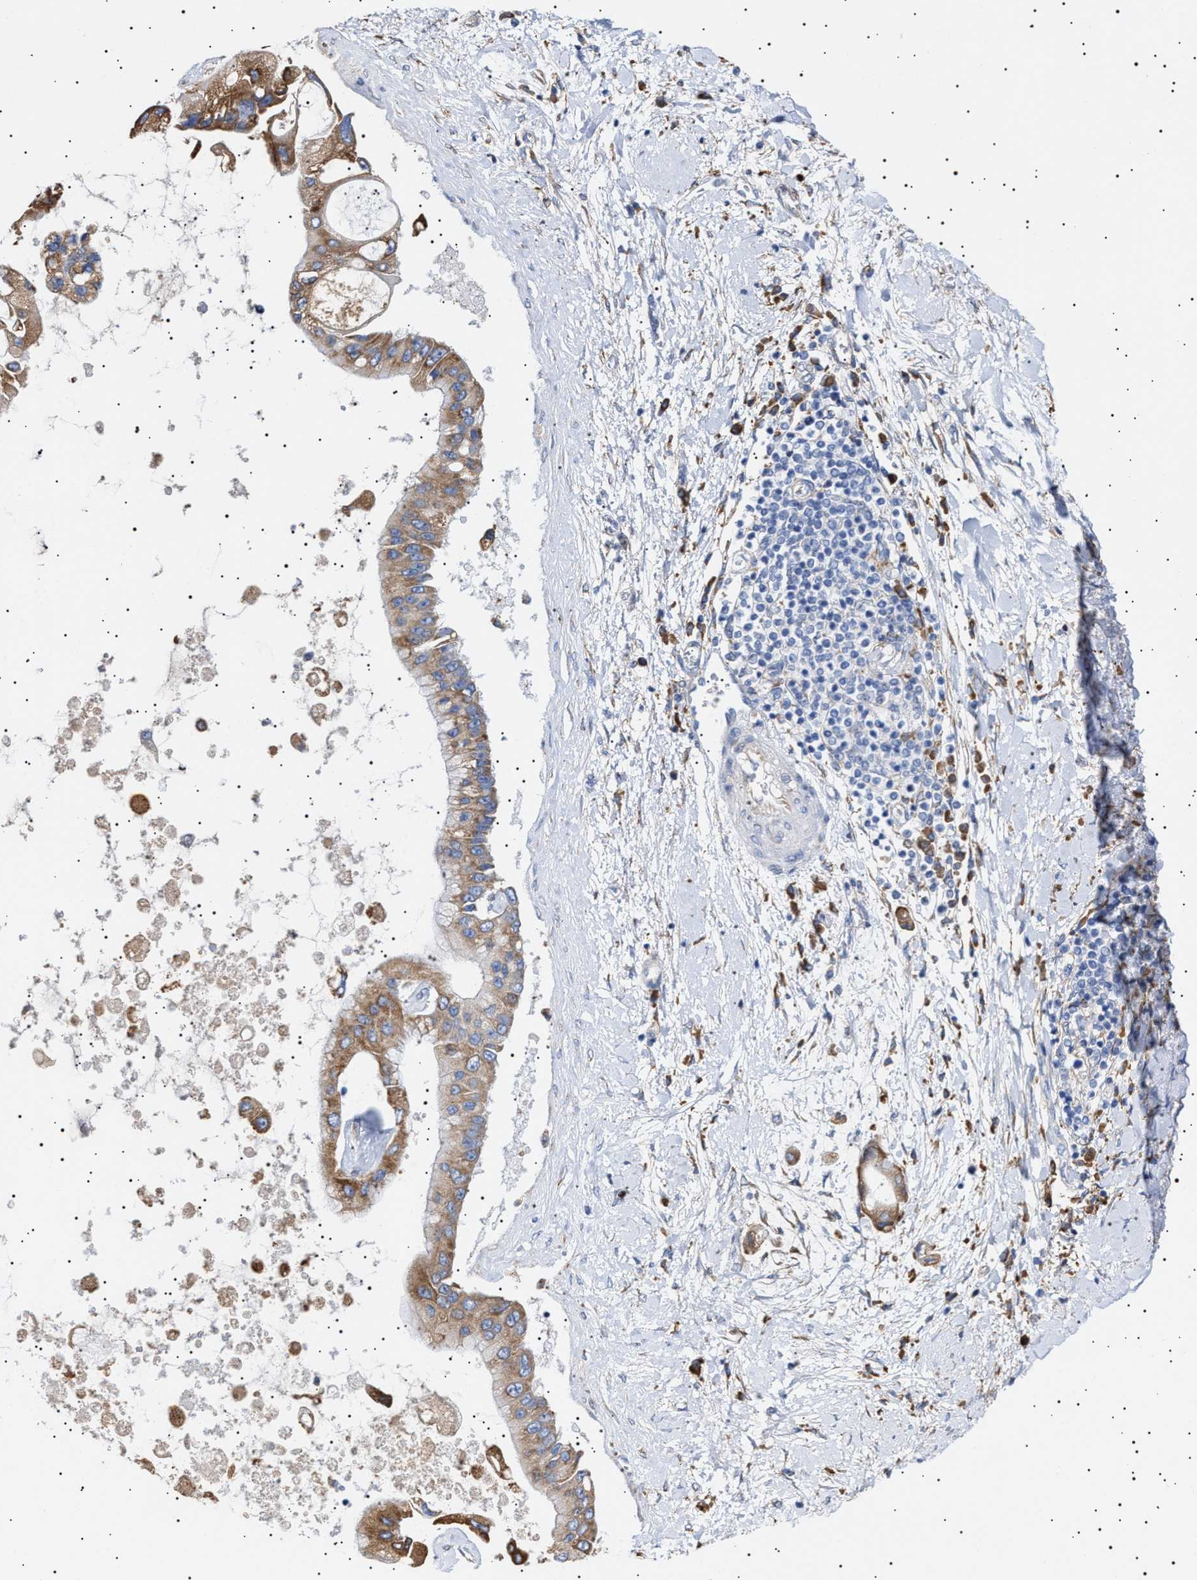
{"staining": {"intensity": "moderate", "quantity": ">75%", "location": "cytoplasmic/membranous"}, "tissue": "liver cancer", "cell_type": "Tumor cells", "image_type": "cancer", "snomed": [{"axis": "morphology", "description": "Cholangiocarcinoma"}, {"axis": "topography", "description": "Liver"}], "caption": "An image of cholangiocarcinoma (liver) stained for a protein demonstrates moderate cytoplasmic/membranous brown staining in tumor cells. Nuclei are stained in blue.", "gene": "ERCC6L2", "patient": {"sex": "male", "age": 50}}